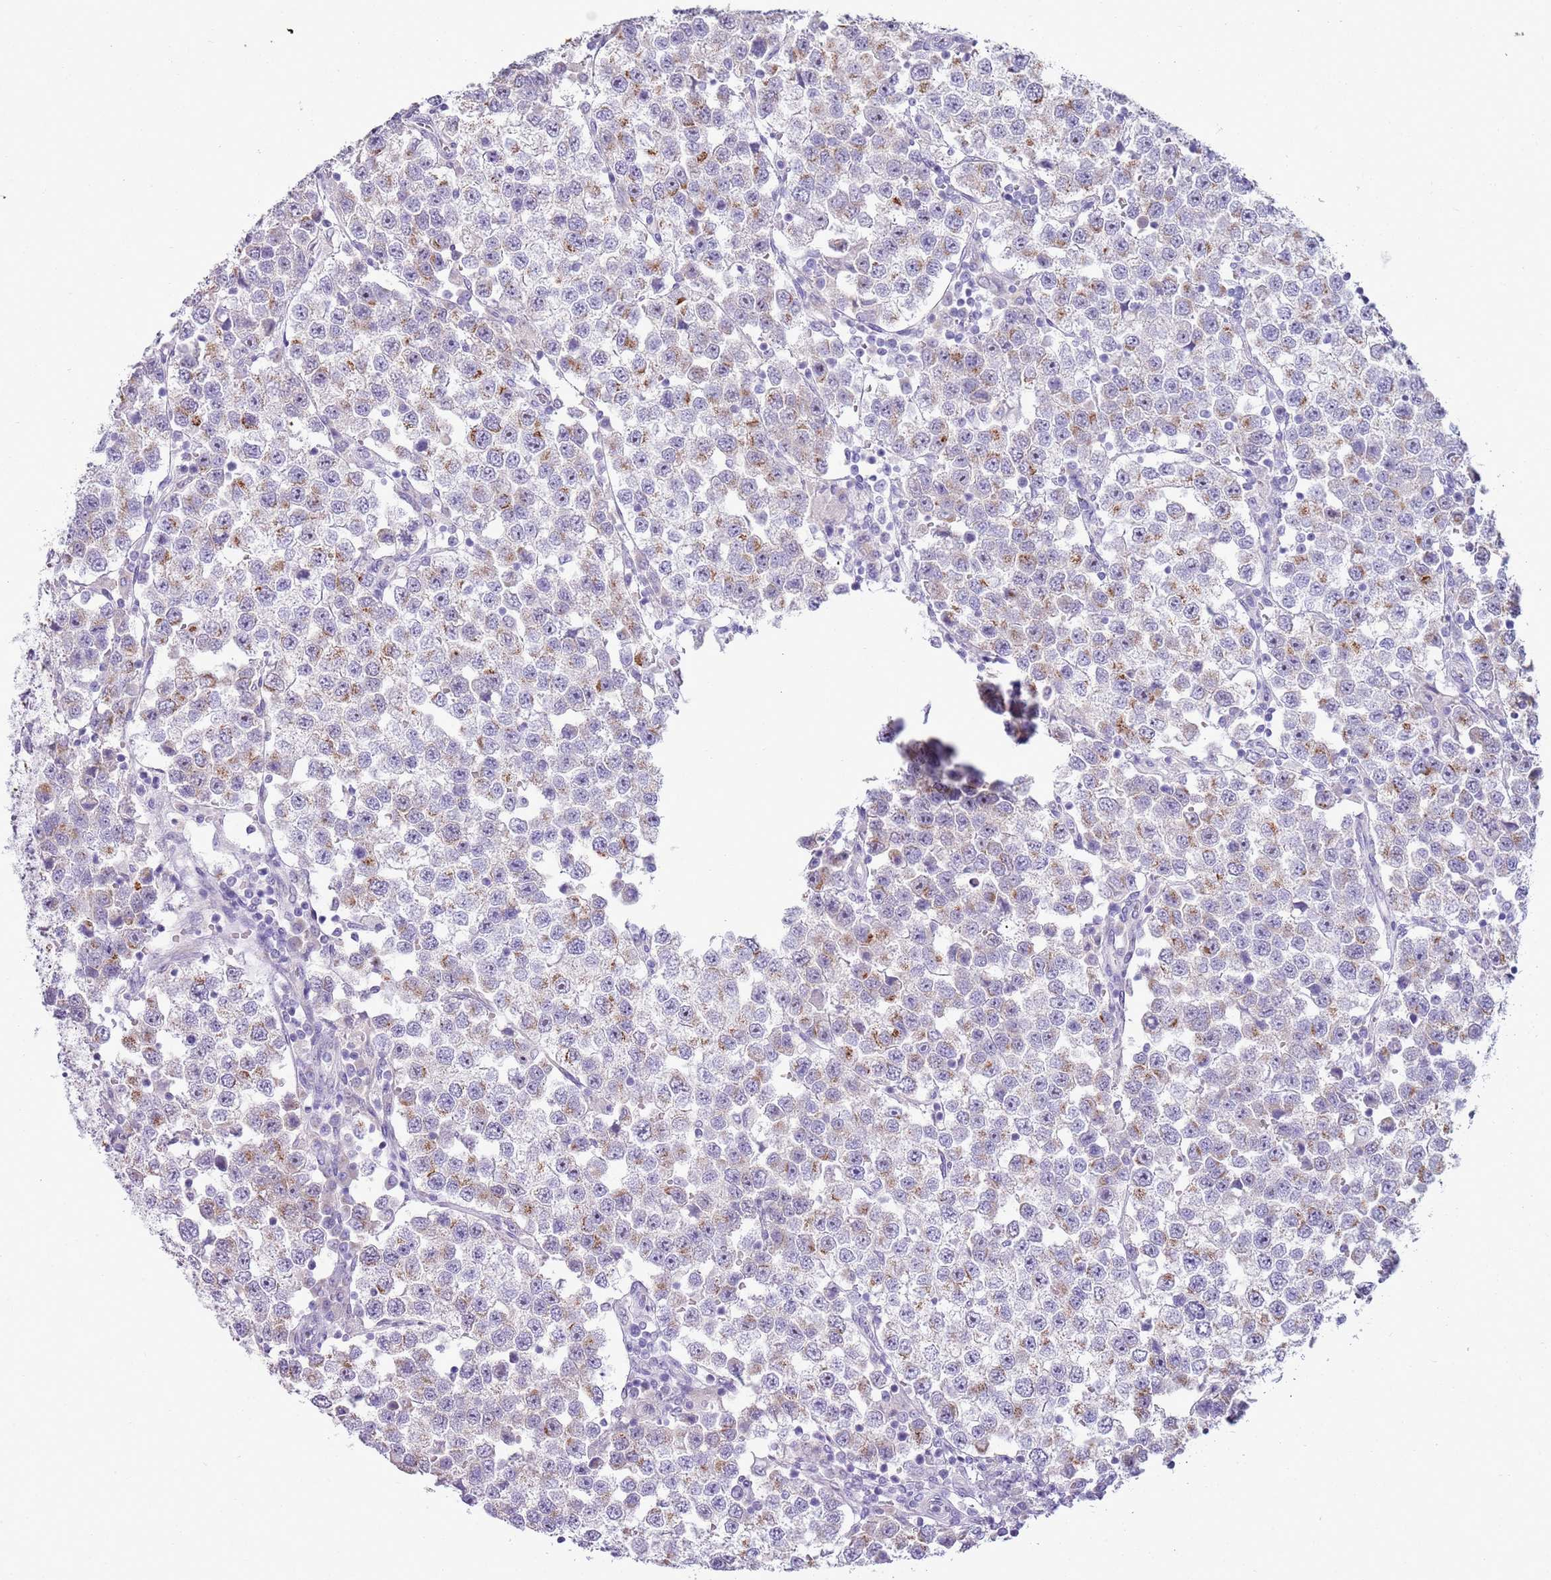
{"staining": {"intensity": "strong", "quantity": "25%-75%", "location": "cytoplasmic/membranous"}, "tissue": "testis cancer", "cell_type": "Tumor cells", "image_type": "cancer", "snomed": [{"axis": "morphology", "description": "Seminoma, NOS"}, {"axis": "topography", "description": "Testis"}], "caption": "Immunohistochemistry (IHC) micrograph of neoplastic tissue: testis cancer stained using immunohistochemistry (IHC) reveals high levels of strong protein expression localized specifically in the cytoplasmic/membranous of tumor cells, appearing as a cytoplasmic/membranous brown color.", "gene": "NBPF6", "patient": {"sex": "male", "age": 37}}